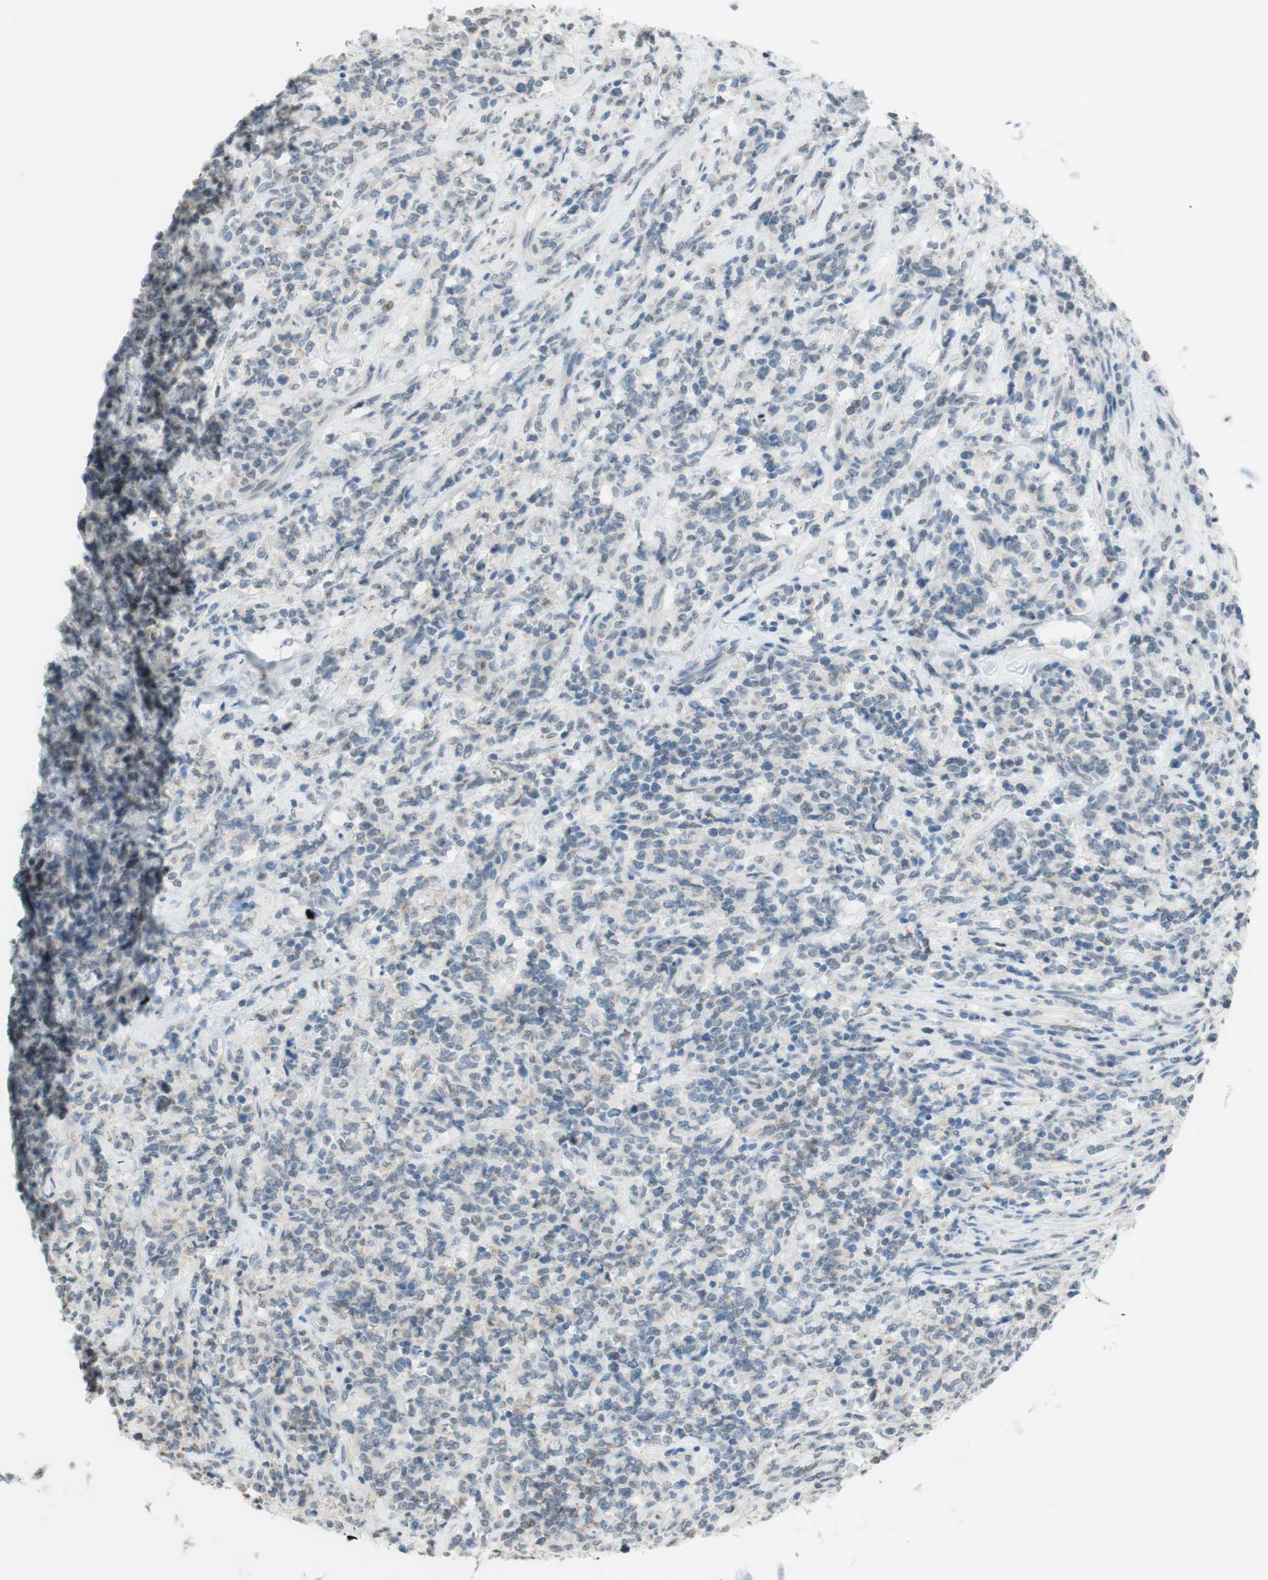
{"staining": {"intensity": "negative", "quantity": "none", "location": "none"}, "tissue": "lymphoma", "cell_type": "Tumor cells", "image_type": "cancer", "snomed": [{"axis": "morphology", "description": "Malignant lymphoma, non-Hodgkin's type, High grade"}, {"axis": "topography", "description": "Soft tissue"}], "caption": "DAB immunohistochemical staining of human lymphoma displays no significant expression in tumor cells. (DAB (3,3'-diaminobenzidine) immunohistochemistry visualized using brightfield microscopy, high magnification).", "gene": "JPH1", "patient": {"sex": "male", "age": 18}}